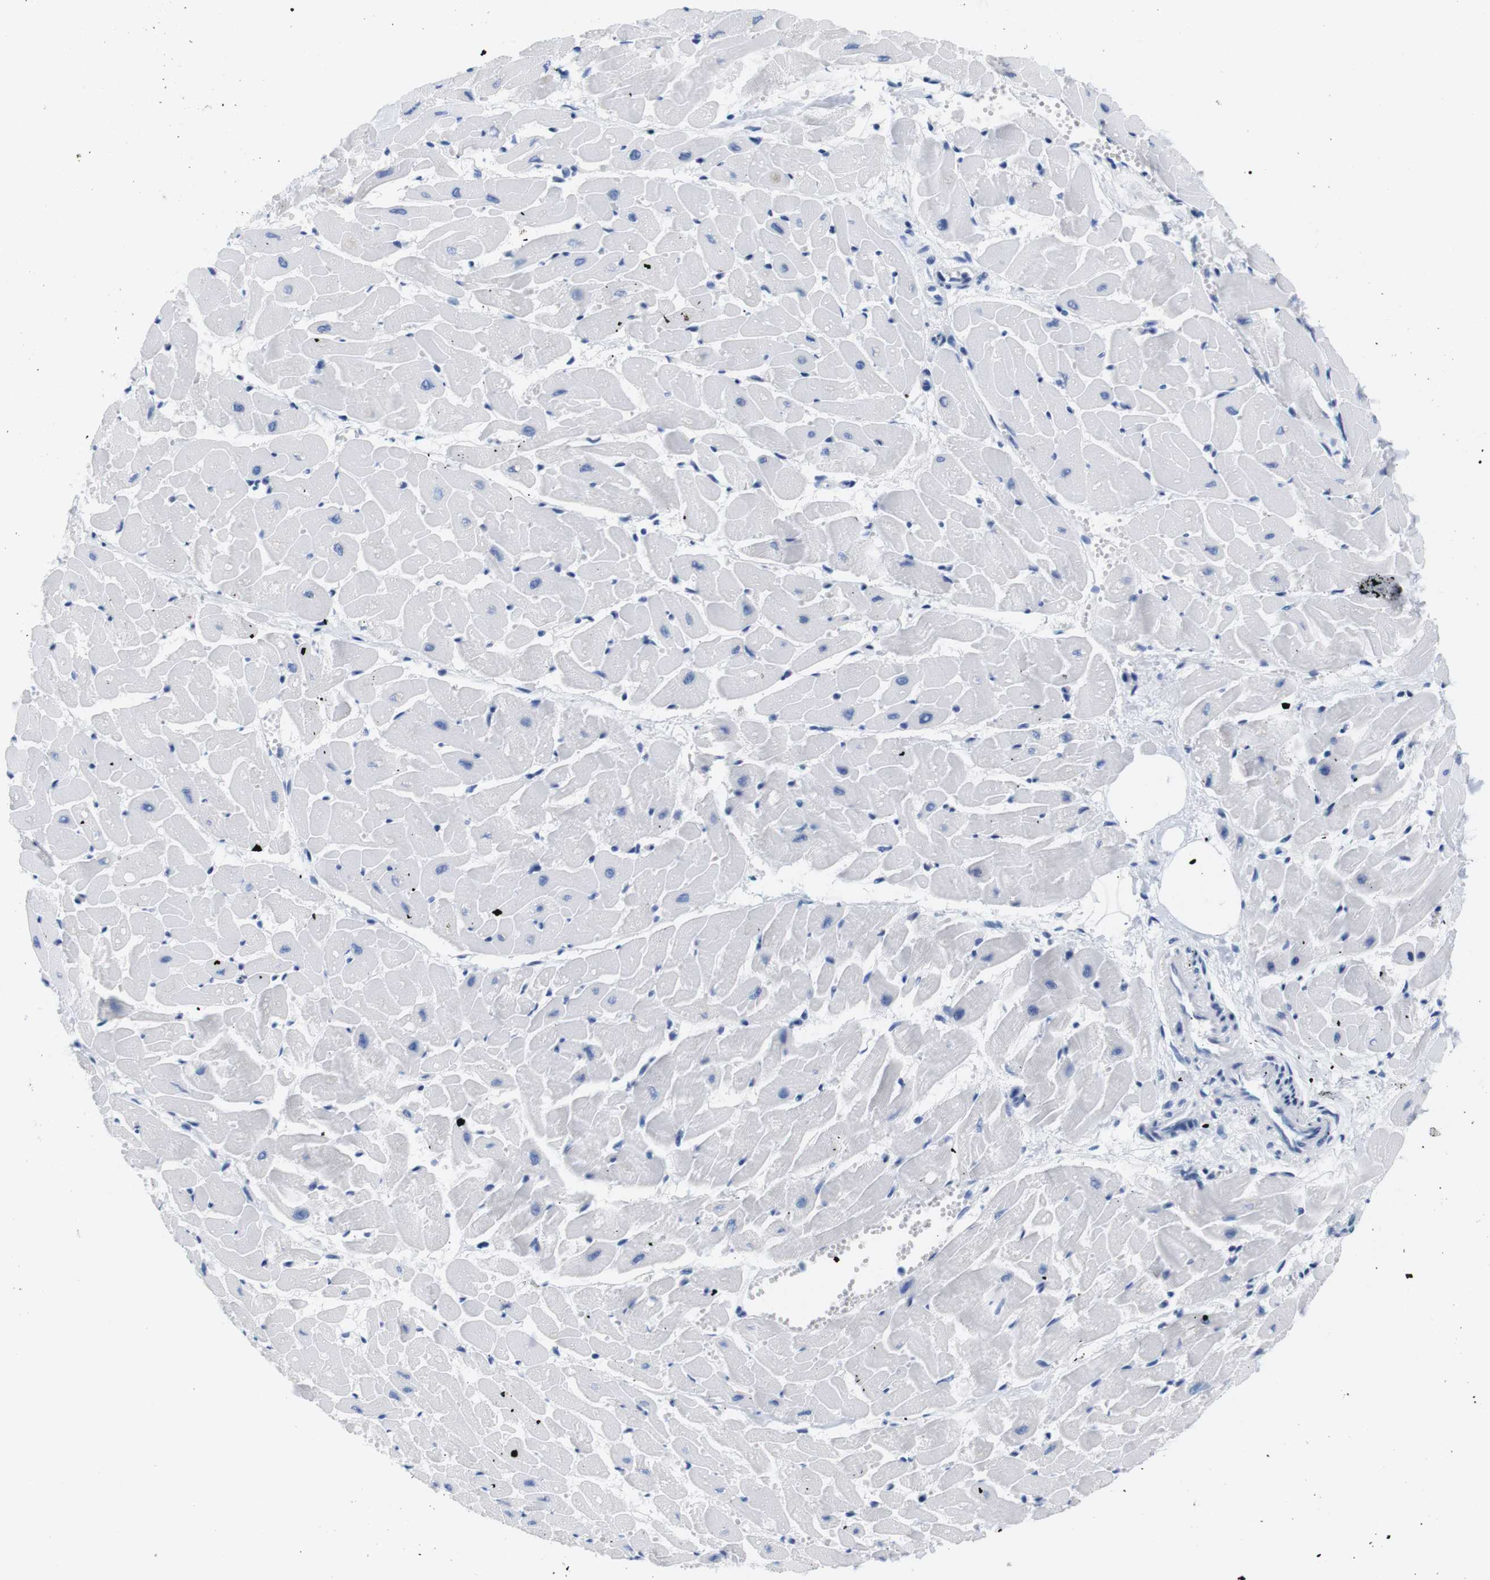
{"staining": {"intensity": "negative", "quantity": "none", "location": "none"}, "tissue": "heart muscle", "cell_type": "Cardiomyocytes", "image_type": "normal", "snomed": [{"axis": "morphology", "description": "Normal tissue, NOS"}, {"axis": "topography", "description": "Heart"}], "caption": "Immunohistochemistry (IHC) photomicrograph of benign heart muscle stained for a protein (brown), which demonstrates no positivity in cardiomyocytes. (Brightfield microscopy of DAB IHC at high magnification).", "gene": "IFI16", "patient": {"sex": "female", "age": 19}}